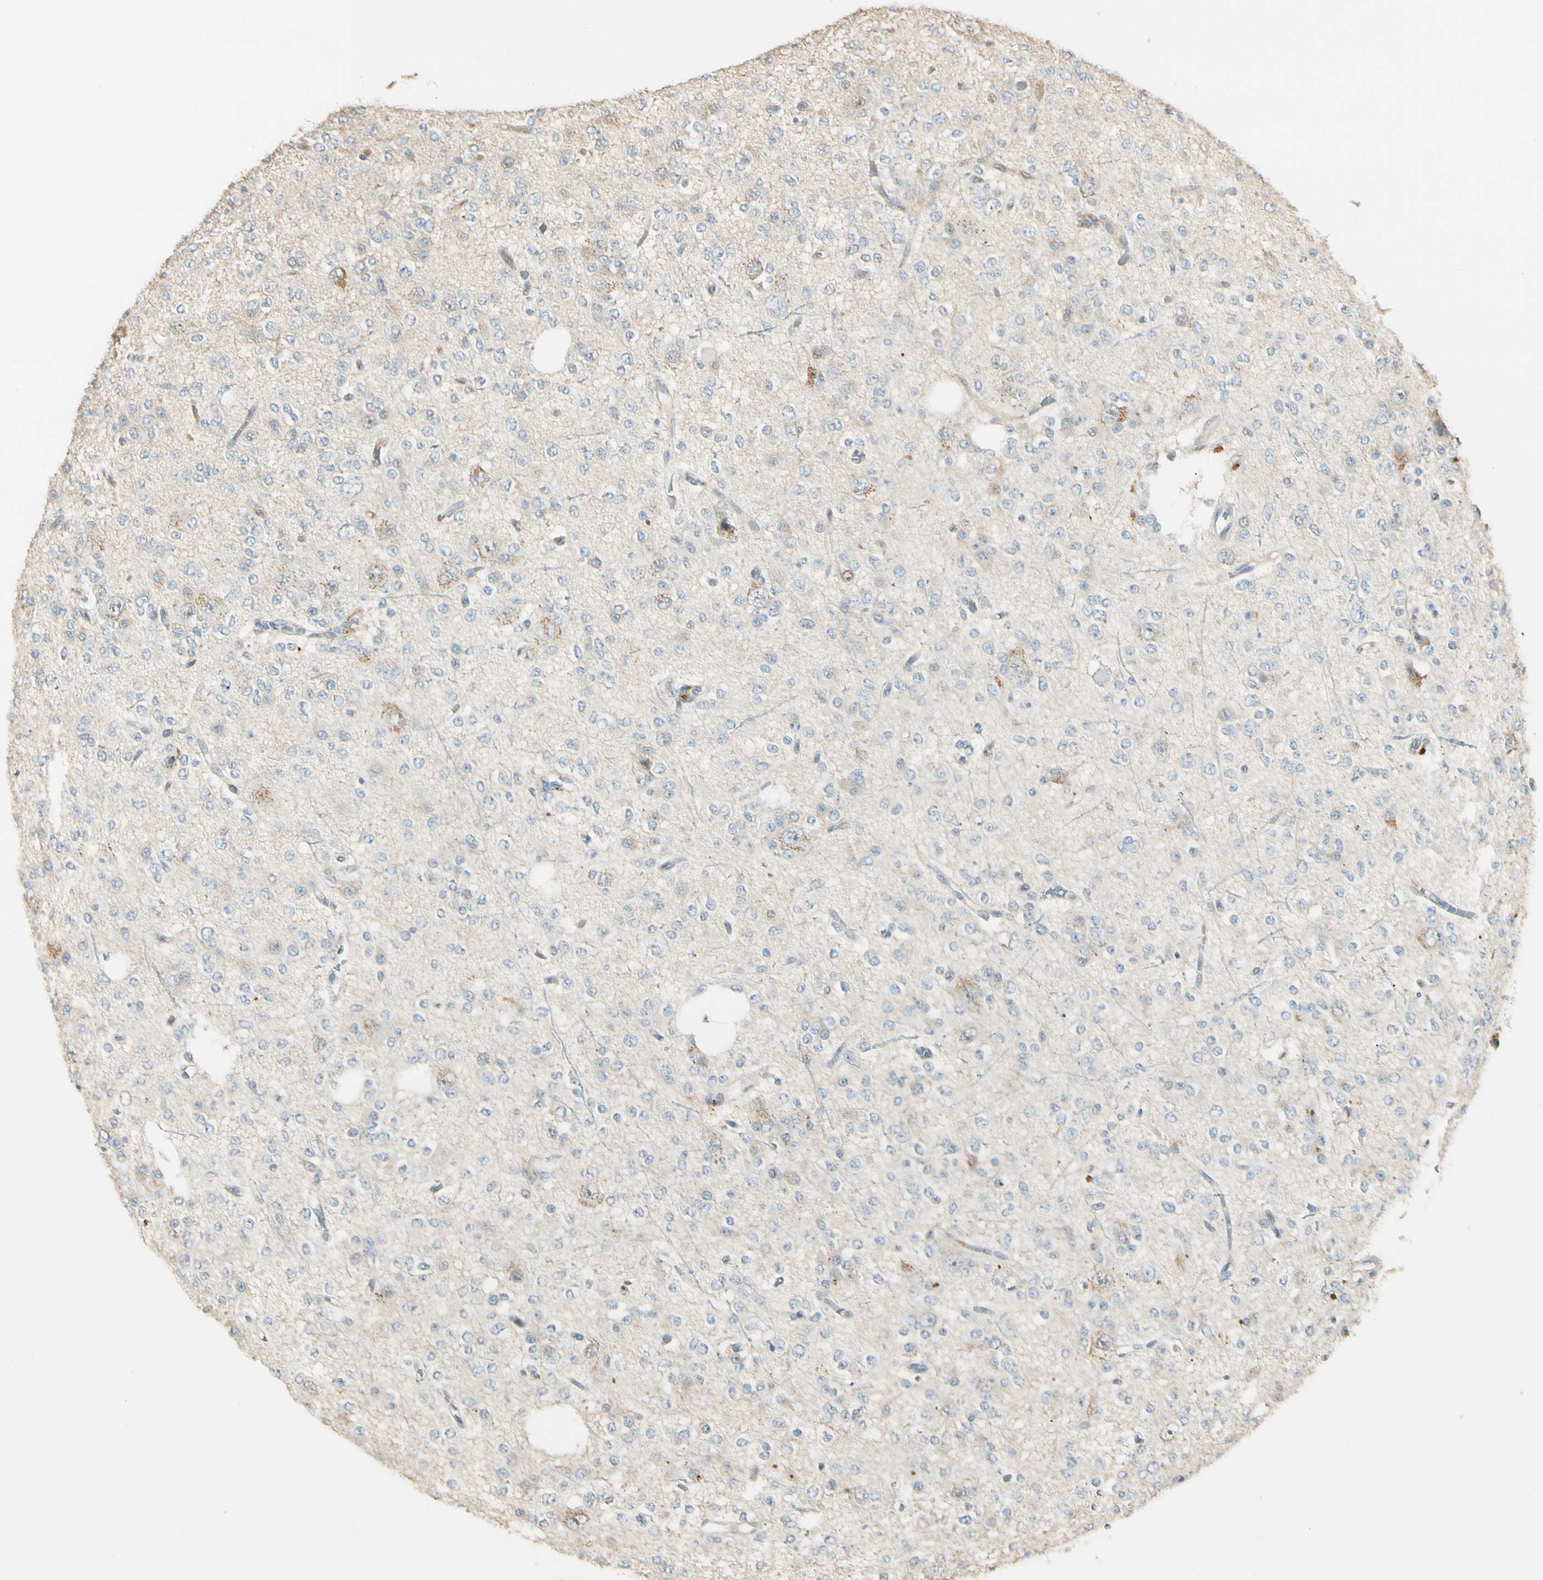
{"staining": {"intensity": "weak", "quantity": "<25%", "location": "cytoplasmic/membranous"}, "tissue": "glioma", "cell_type": "Tumor cells", "image_type": "cancer", "snomed": [{"axis": "morphology", "description": "Glioma, malignant, Low grade"}, {"axis": "topography", "description": "Brain"}], "caption": "Tumor cells are negative for protein expression in human malignant glioma (low-grade). The staining was performed using DAB (3,3'-diaminobenzidine) to visualize the protein expression in brown, while the nuclei were stained in blue with hematoxylin (Magnification: 20x).", "gene": "P3H2", "patient": {"sex": "male", "age": 38}}